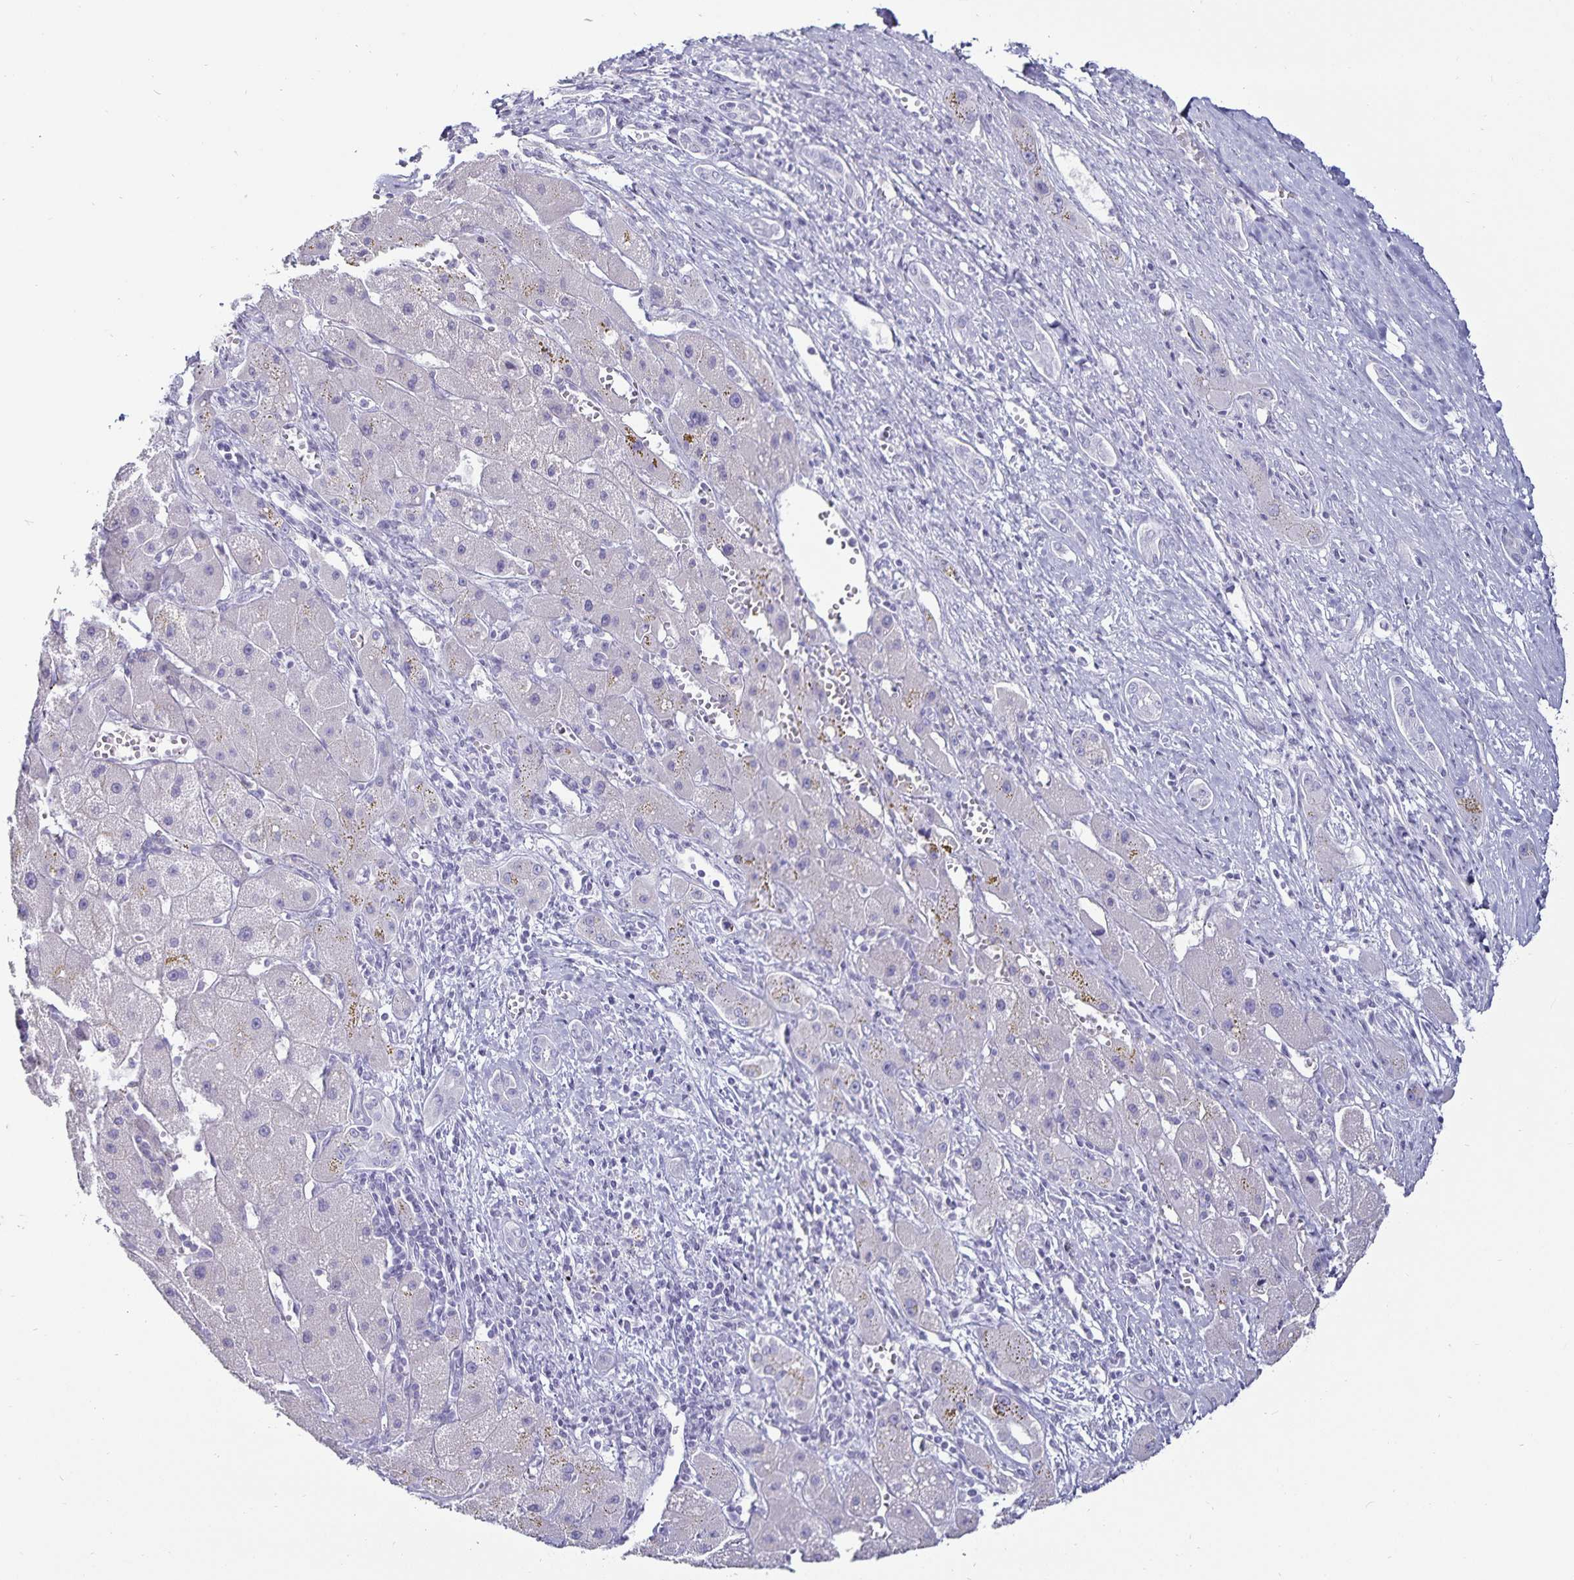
{"staining": {"intensity": "negative", "quantity": "none", "location": "none"}, "tissue": "liver cancer", "cell_type": "Tumor cells", "image_type": "cancer", "snomed": [{"axis": "morphology", "description": "Carcinoma, Hepatocellular, NOS"}, {"axis": "topography", "description": "Liver"}], "caption": "DAB immunohistochemical staining of hepatocellular carcinoma (liver) reveals no significant positivity in tumor cells.", "gene": "DEFA6", "patient": {"sex": "female", "age": 82}}